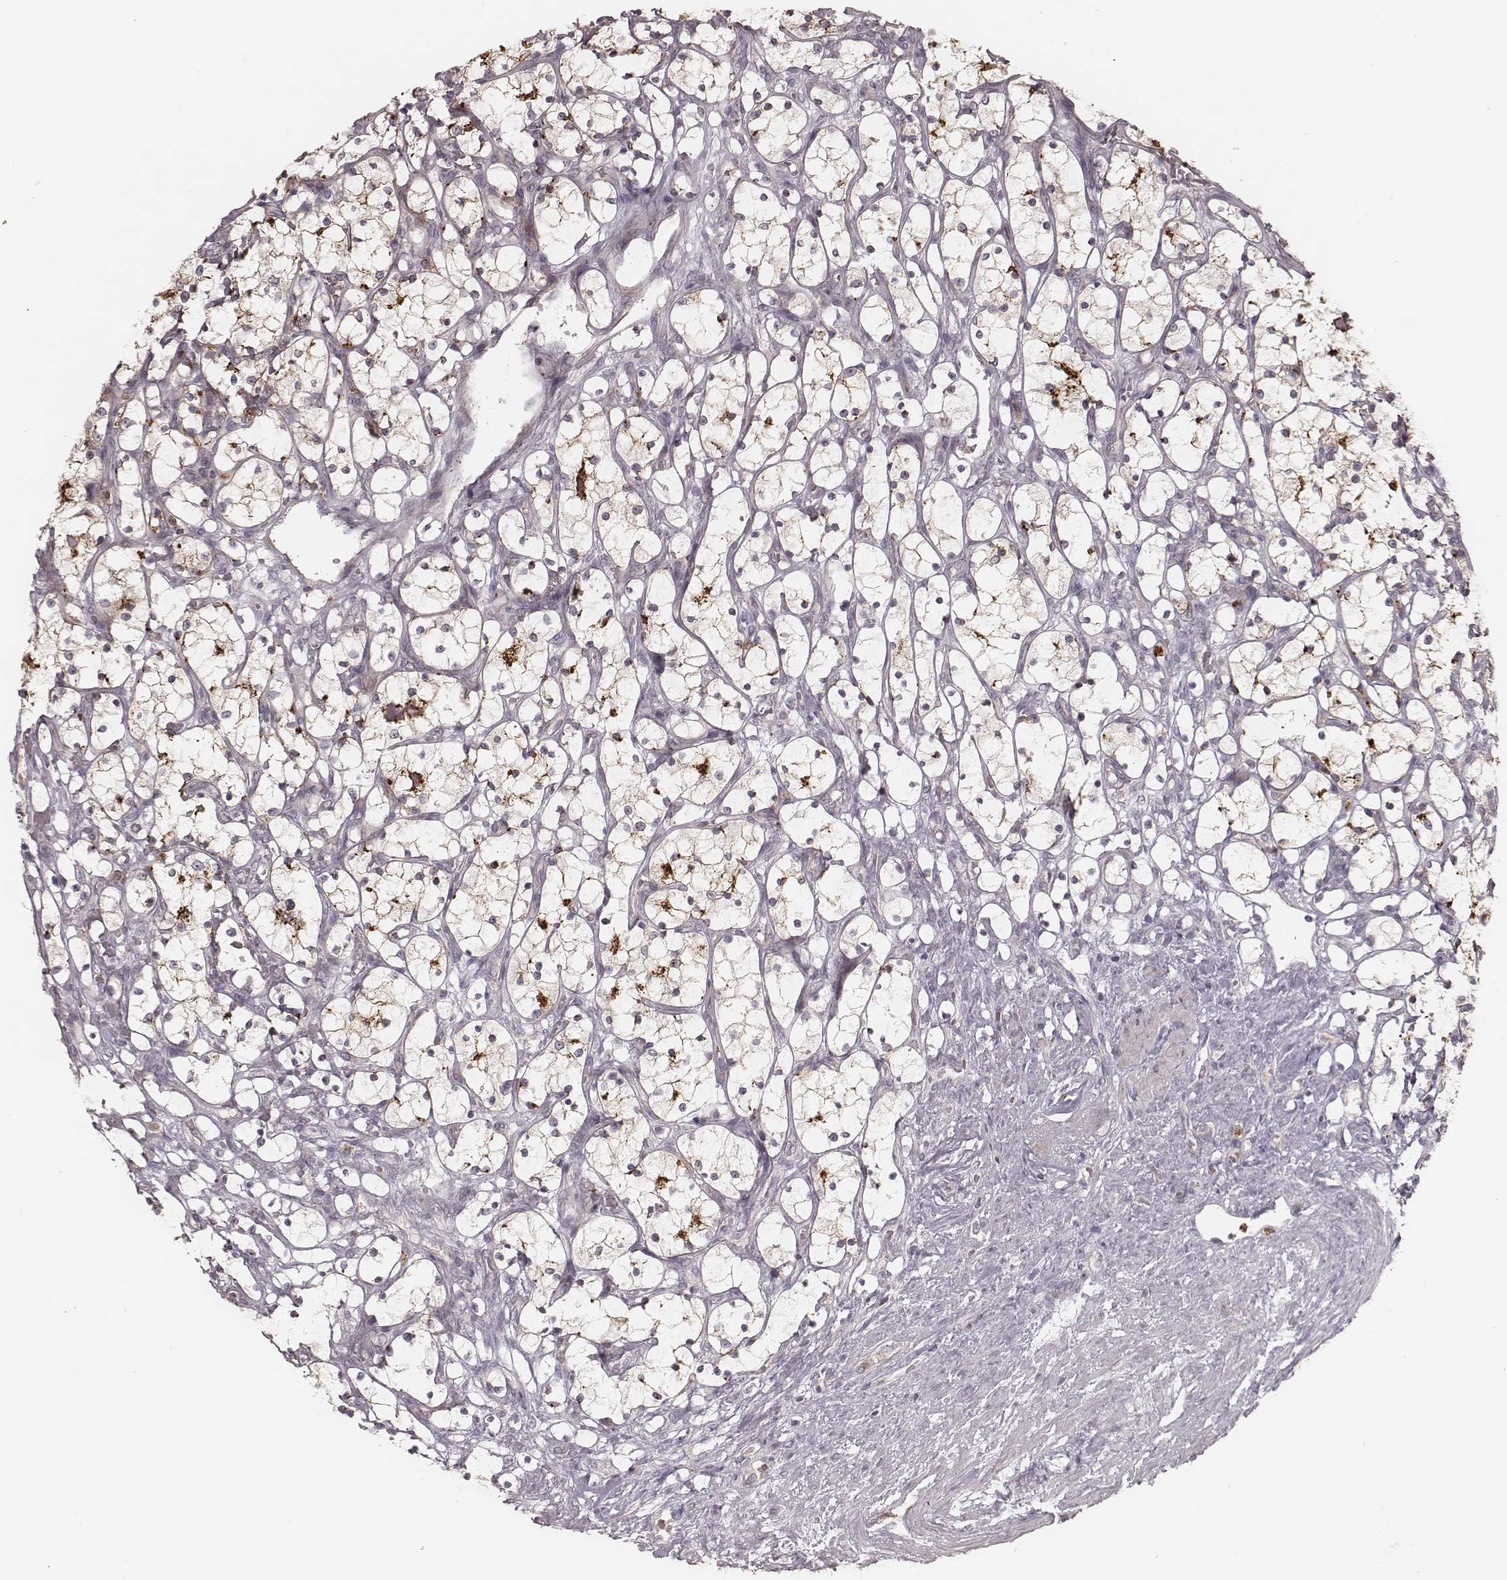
{"staining": {"intensity": "weak", "quantity": ">75%", "location": "cytoplasmic/membranous"}, "tissue": "renal cancer", "cell_type": "Tumor cells", "image_type": "cancer", "snomed": [{"axis": "morphology", "description": "Adenocarcinoma, NOS"}, {"axis": "topography", "description": "Kidney"}], "caption": "Renal cancer was stained to show a protein in brown. There is low levels of weak cytoplasmic/membranous staining in about >75% of tumor cells. Immunohistochemistry (ihc) stains the protein of interest in brown and the nuclei are stained blue.", "gene": "ABCA7", "patient": {"sex": "female", "age": 69}}